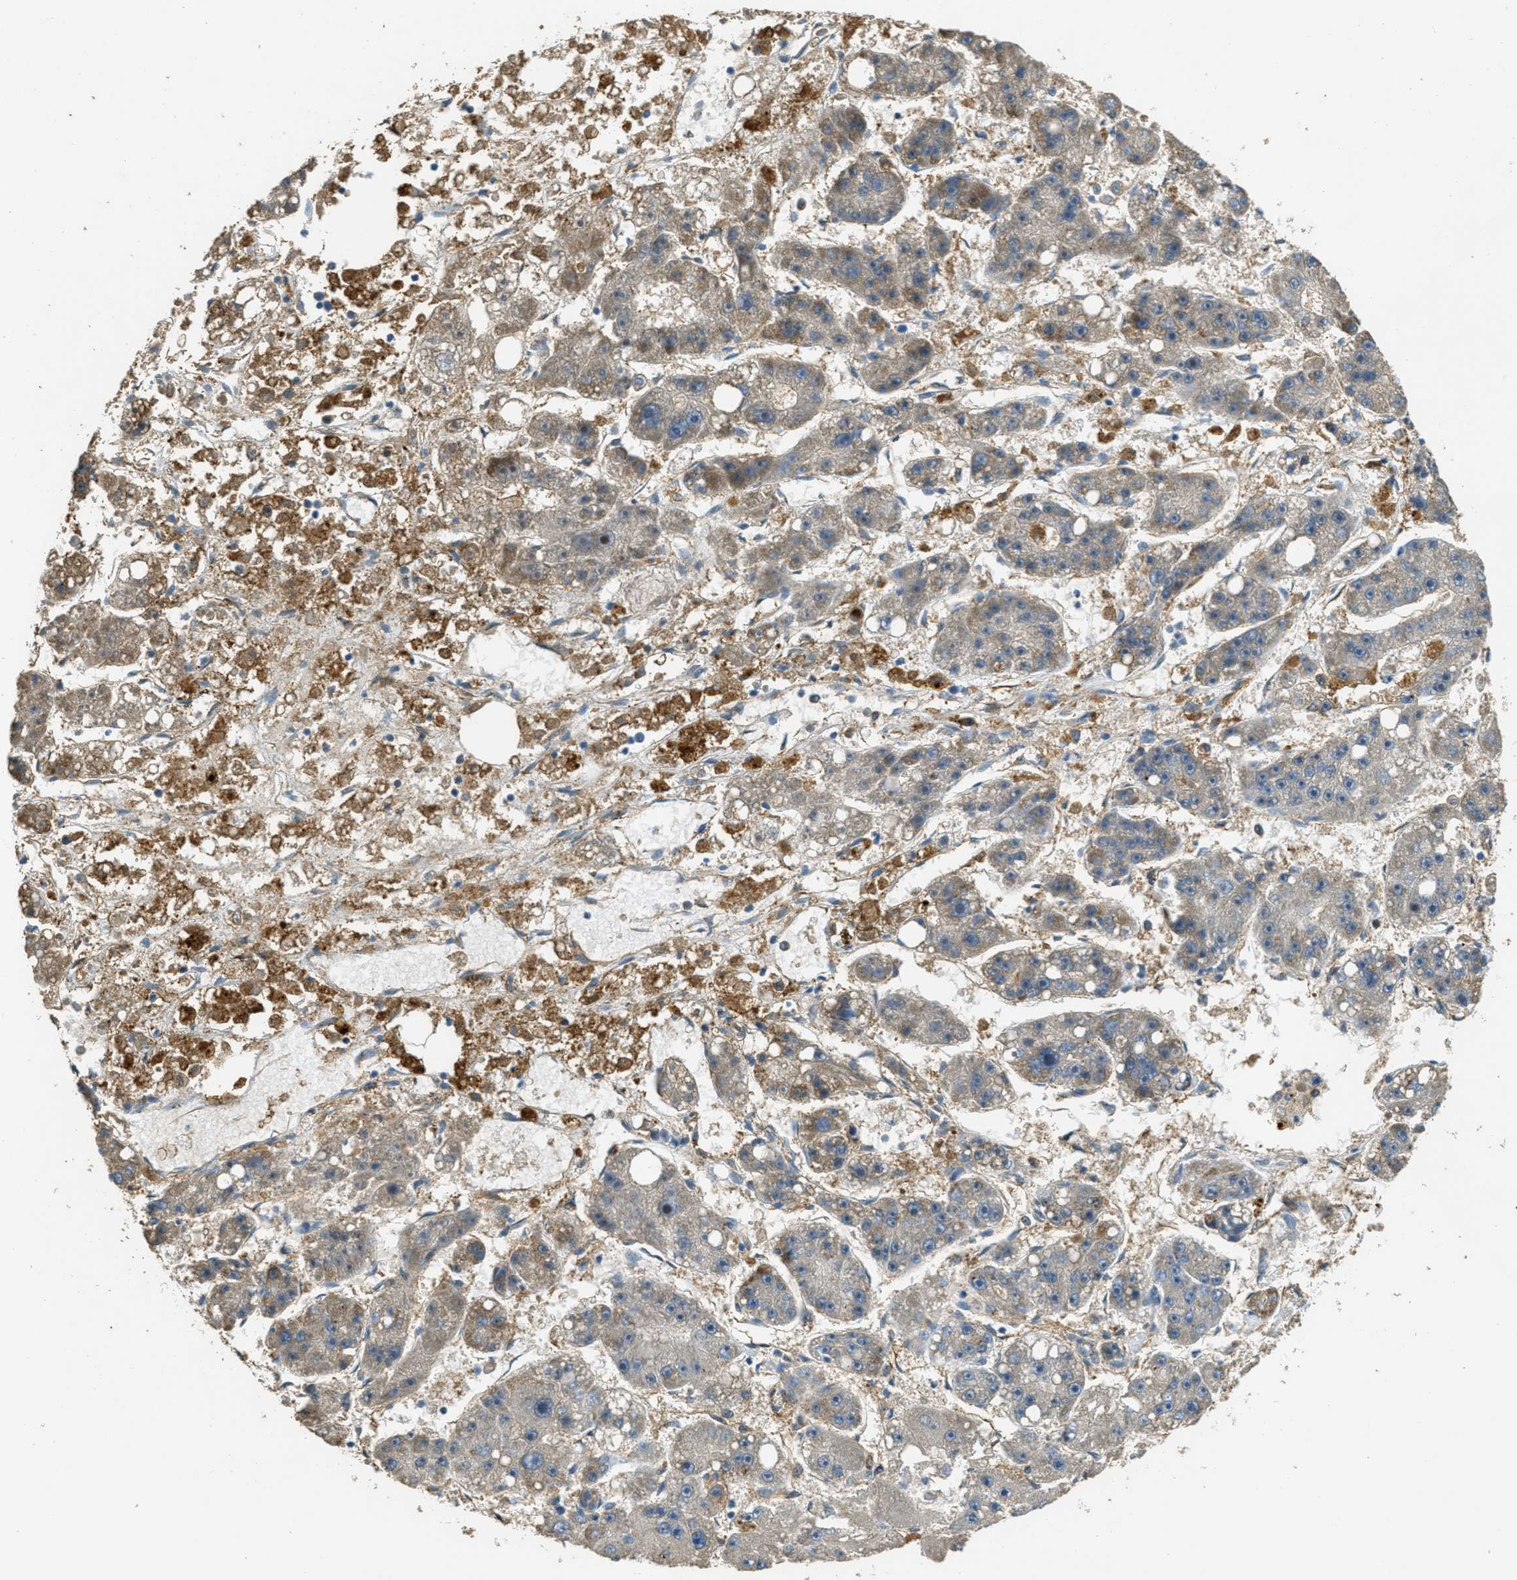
{"staining": {"intensity": "weak", "quantity": "<25%", "location": "cytoplasmic/membranous"}, "tissue": "liver cancer", "cell_type": "Tumor cells", "image_type": "cancer", "snomed": [{"axis": "morphology", "description": "Carcinoma, Hepatocellular, NOS"}, {"axis": "topography", "description": "Liver"}], "caption": "Immunohistochemical staining of liver hepatocellular carcinoma demonstrates no significant positivity in tumor cells. (DAB immunohistochemistry (IHC), high magnification).", "gene": "OSMR", "patient": {"sex": "female", "age": 61}}